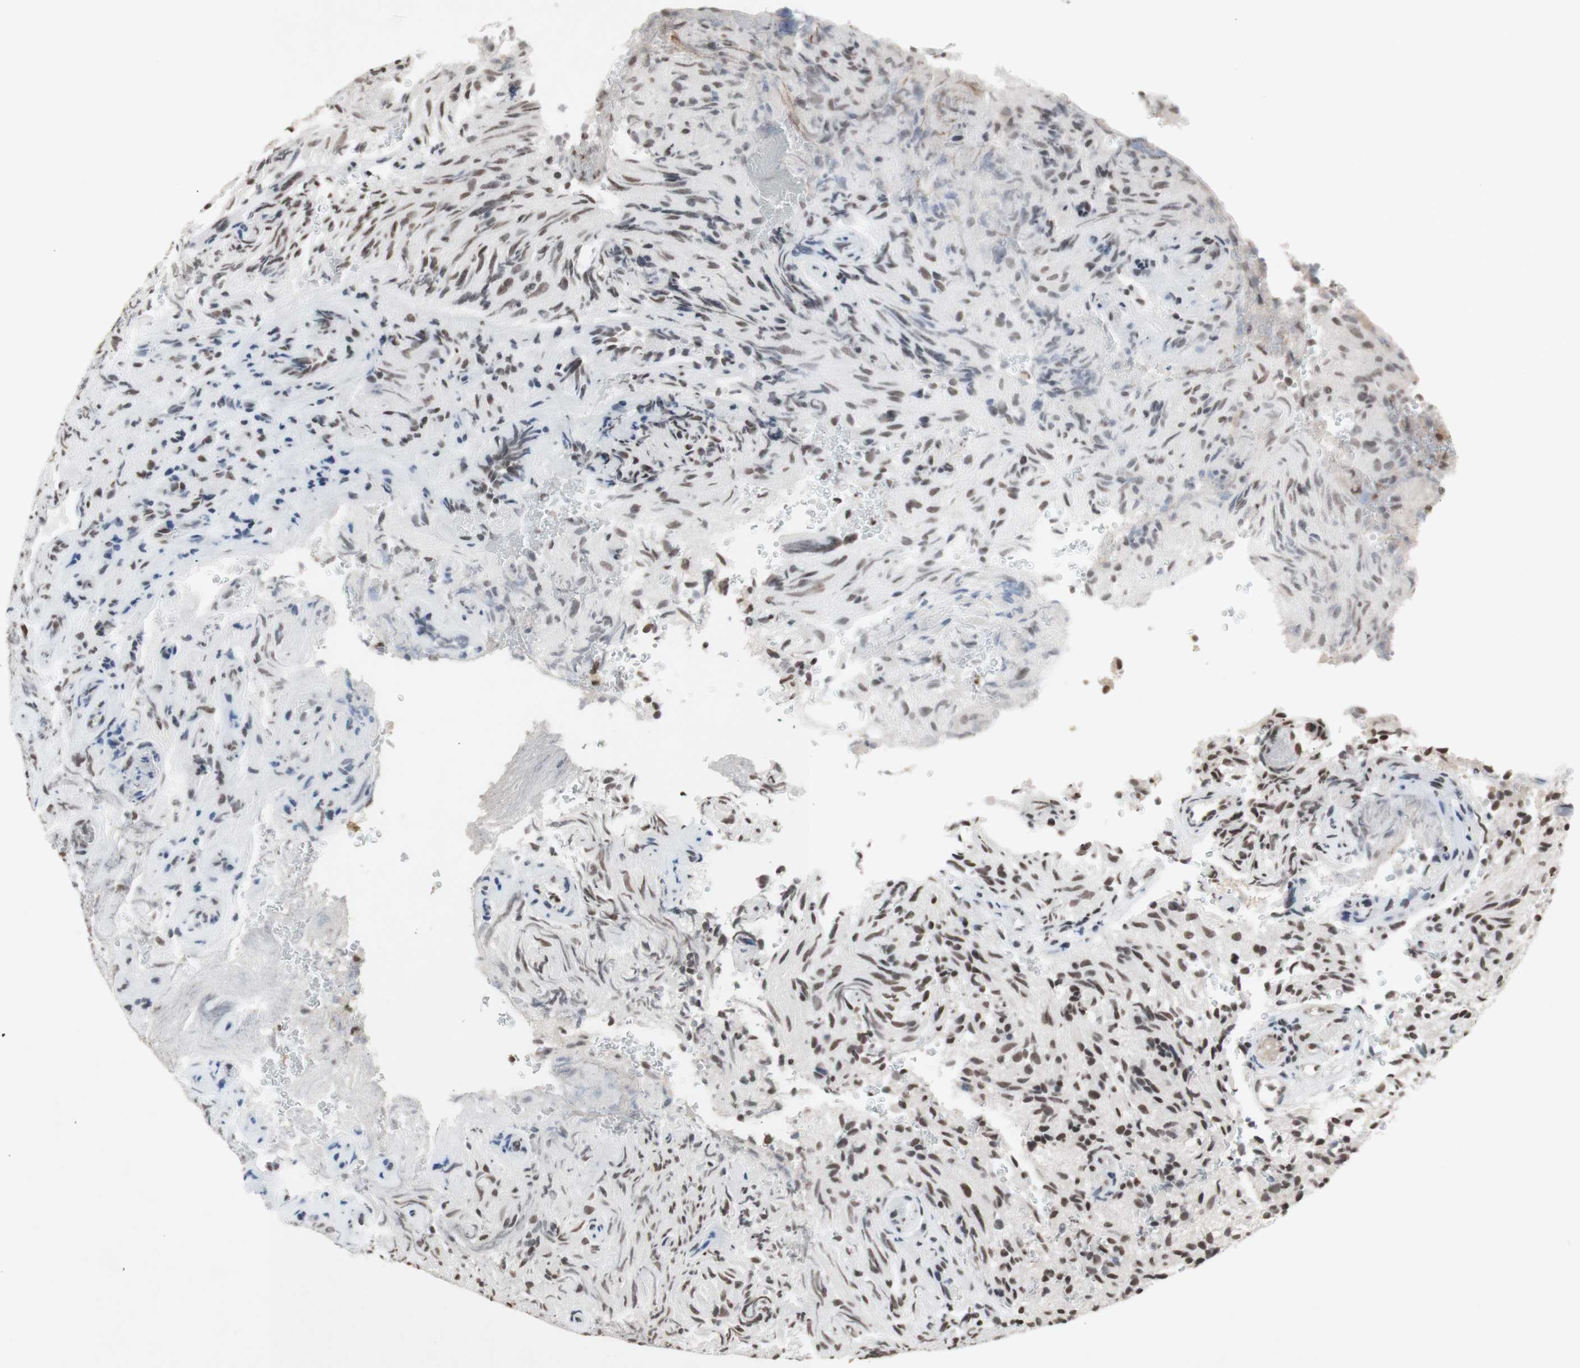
{"staining": {"intensity": "moderate", "quantity": ">75%", "location": "nuclear"}, "tissue": "glioma", "cell_type": "Tumor cells", "image_type": "cancer", "snomed": [{"axis": "morphology", "description": "Glioma, malignant, High grade"}, {"axis": "topography", "description": "Brain"}], "caption": "The immunohistochemical stain highlights moderate nuclear expression in tumor cells of glioma tissue. (Stains: DAB (3,3'-diaminobenzidine) in brown, nuclei in blue, Microscopy: brightfield microscopy at high magnification).", "gene": "SFPQ", "patient": {"sex": "male", "age": 71}}